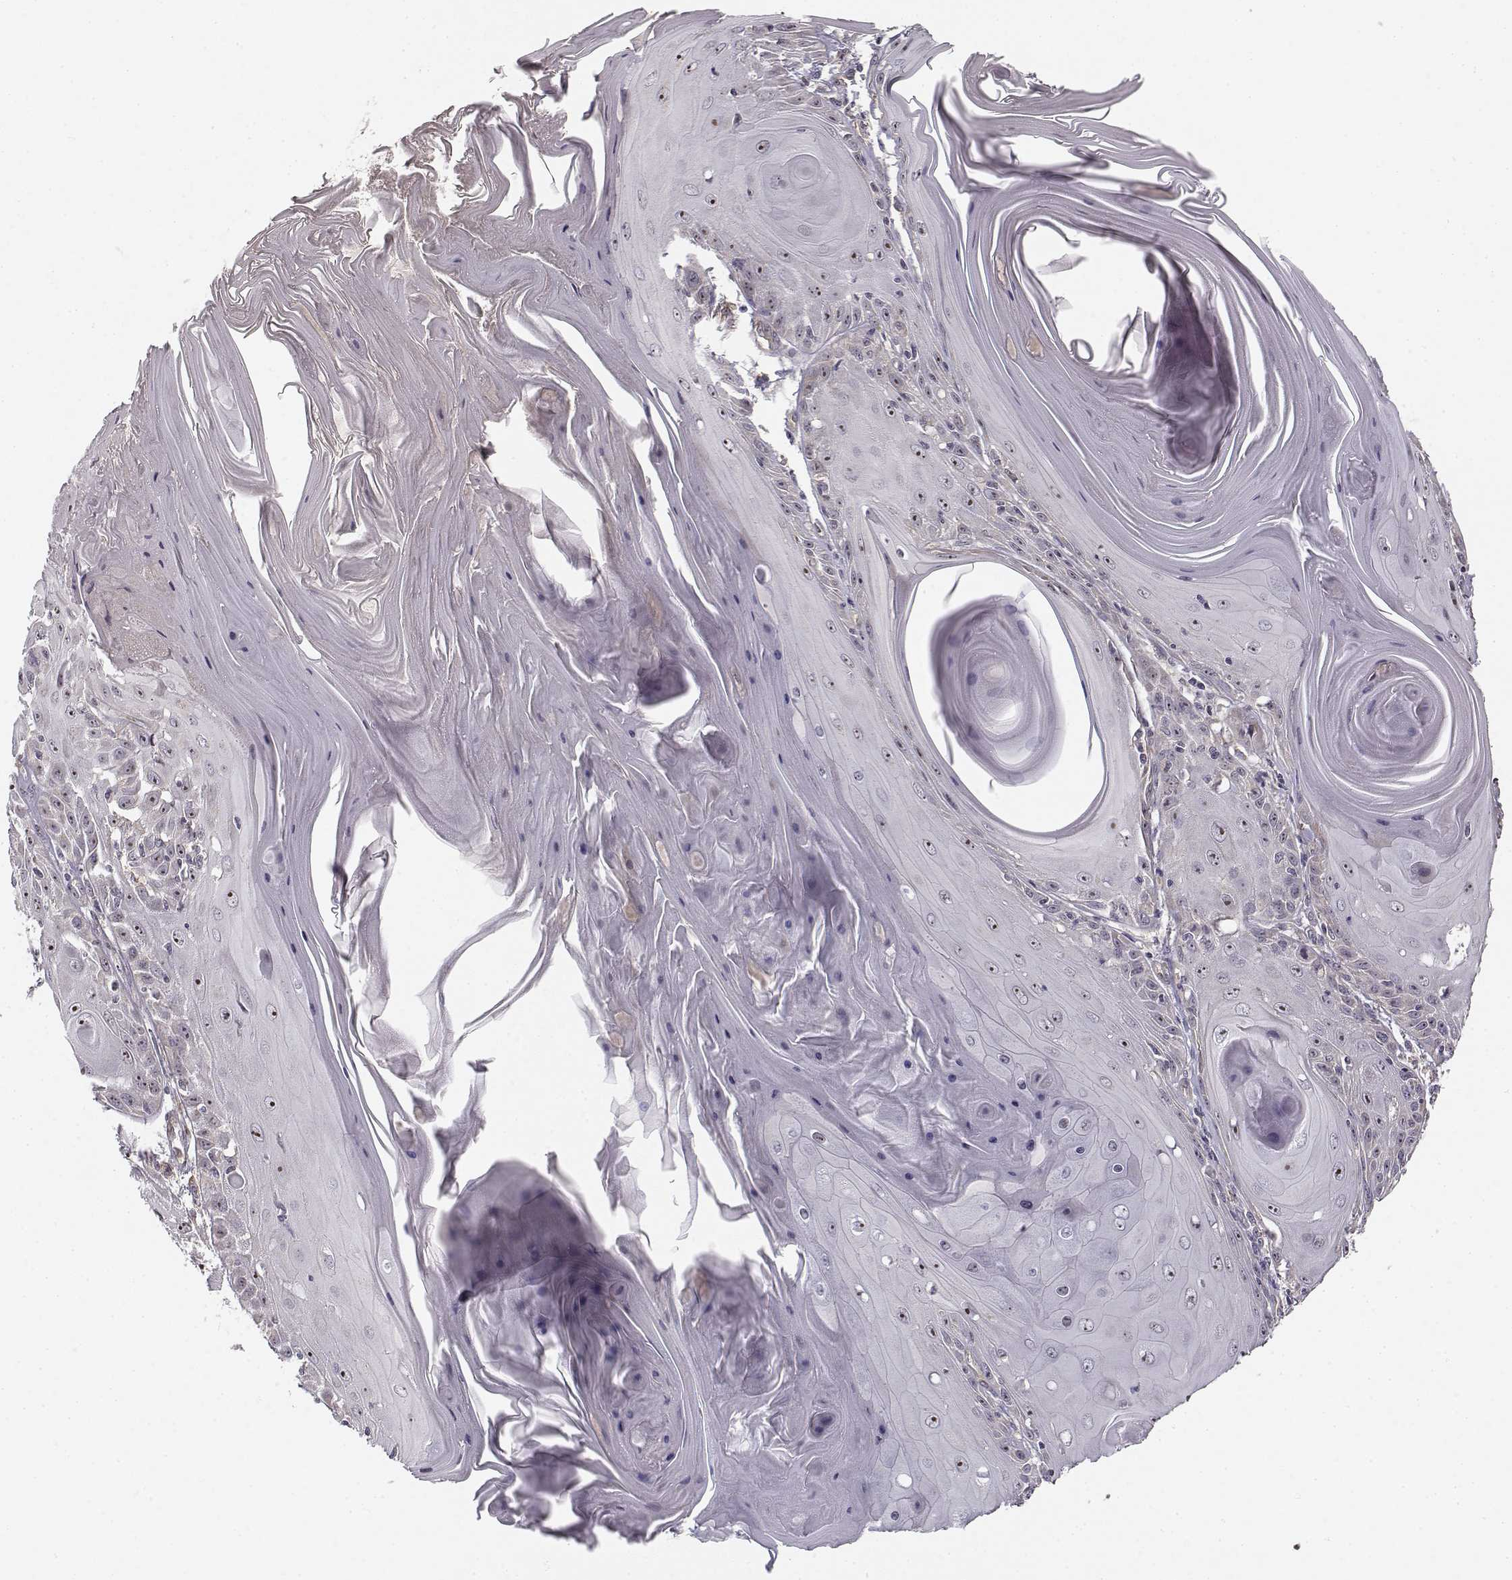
{"staining": {"intensity": "weak", "quantity": ">75%", "location": "nuclear"}, "tissue": "skin cancer", "cell_type": "Tumor cells", "image_type": "cancer", "snomed": [{"axis": "morphology", "description": "Squamous cell carcinoma, NOS"}, {"axis": "topography", "description": "Skin"}, {"axis": "topography", "description": "Vulva"}], "caption": "Squamous cell carcinoma (skin) tissue reveals weak nuclear expression in about >75% of tumor cells, visualized by immunohistochemistry.", "gene": "MED12L", "patient": {"sex": "female", "age": 85}}